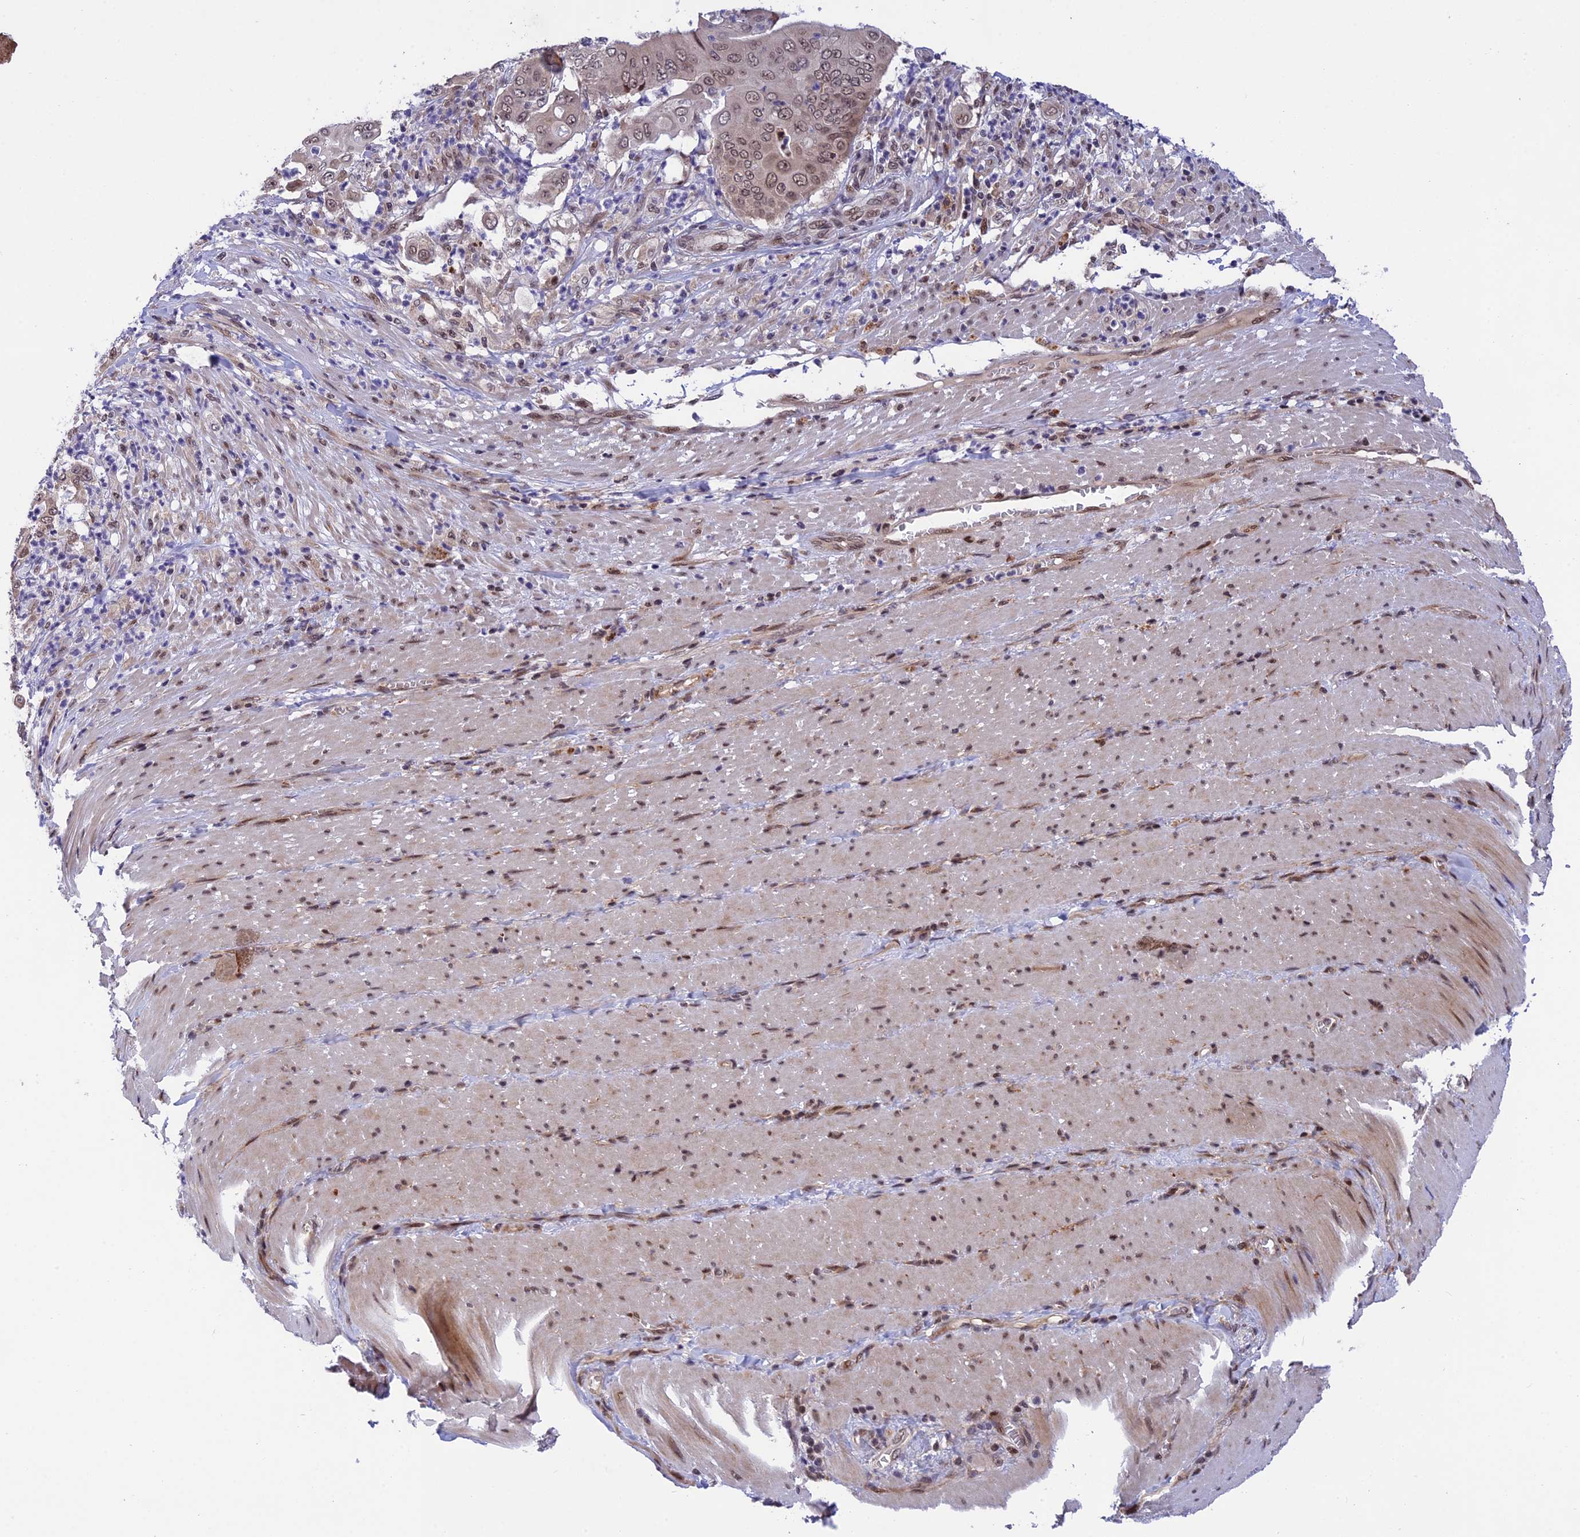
{"staining": {"intensity": "moderate", "quantity": "<25%", "location": "nuclear"}, "tissue": "pancreatic cancer", "cell_type": "Tumor cells", "image_type": "cancer", "snomed": [{"axis": "morphology", "description": "Adenocarcinoma, NOS"}, {"axis": "topography", "description": "Pancreas"}], "caption": "Immunohistochemistry staining of pancreatic cancer (adenocarcinoma), which demonstrates low levels of moderate nuclear staining in about <25% of tumor cells indicating moderate nuclear protein expression. The staining was performed using DAB (3,3'-diaminobenzidine) (brown) for protein detection and nuclei were counterstained in hematoxylin (blue).", "gene": "POLR2C", "patient": {"sex": "female", "age": 77}}